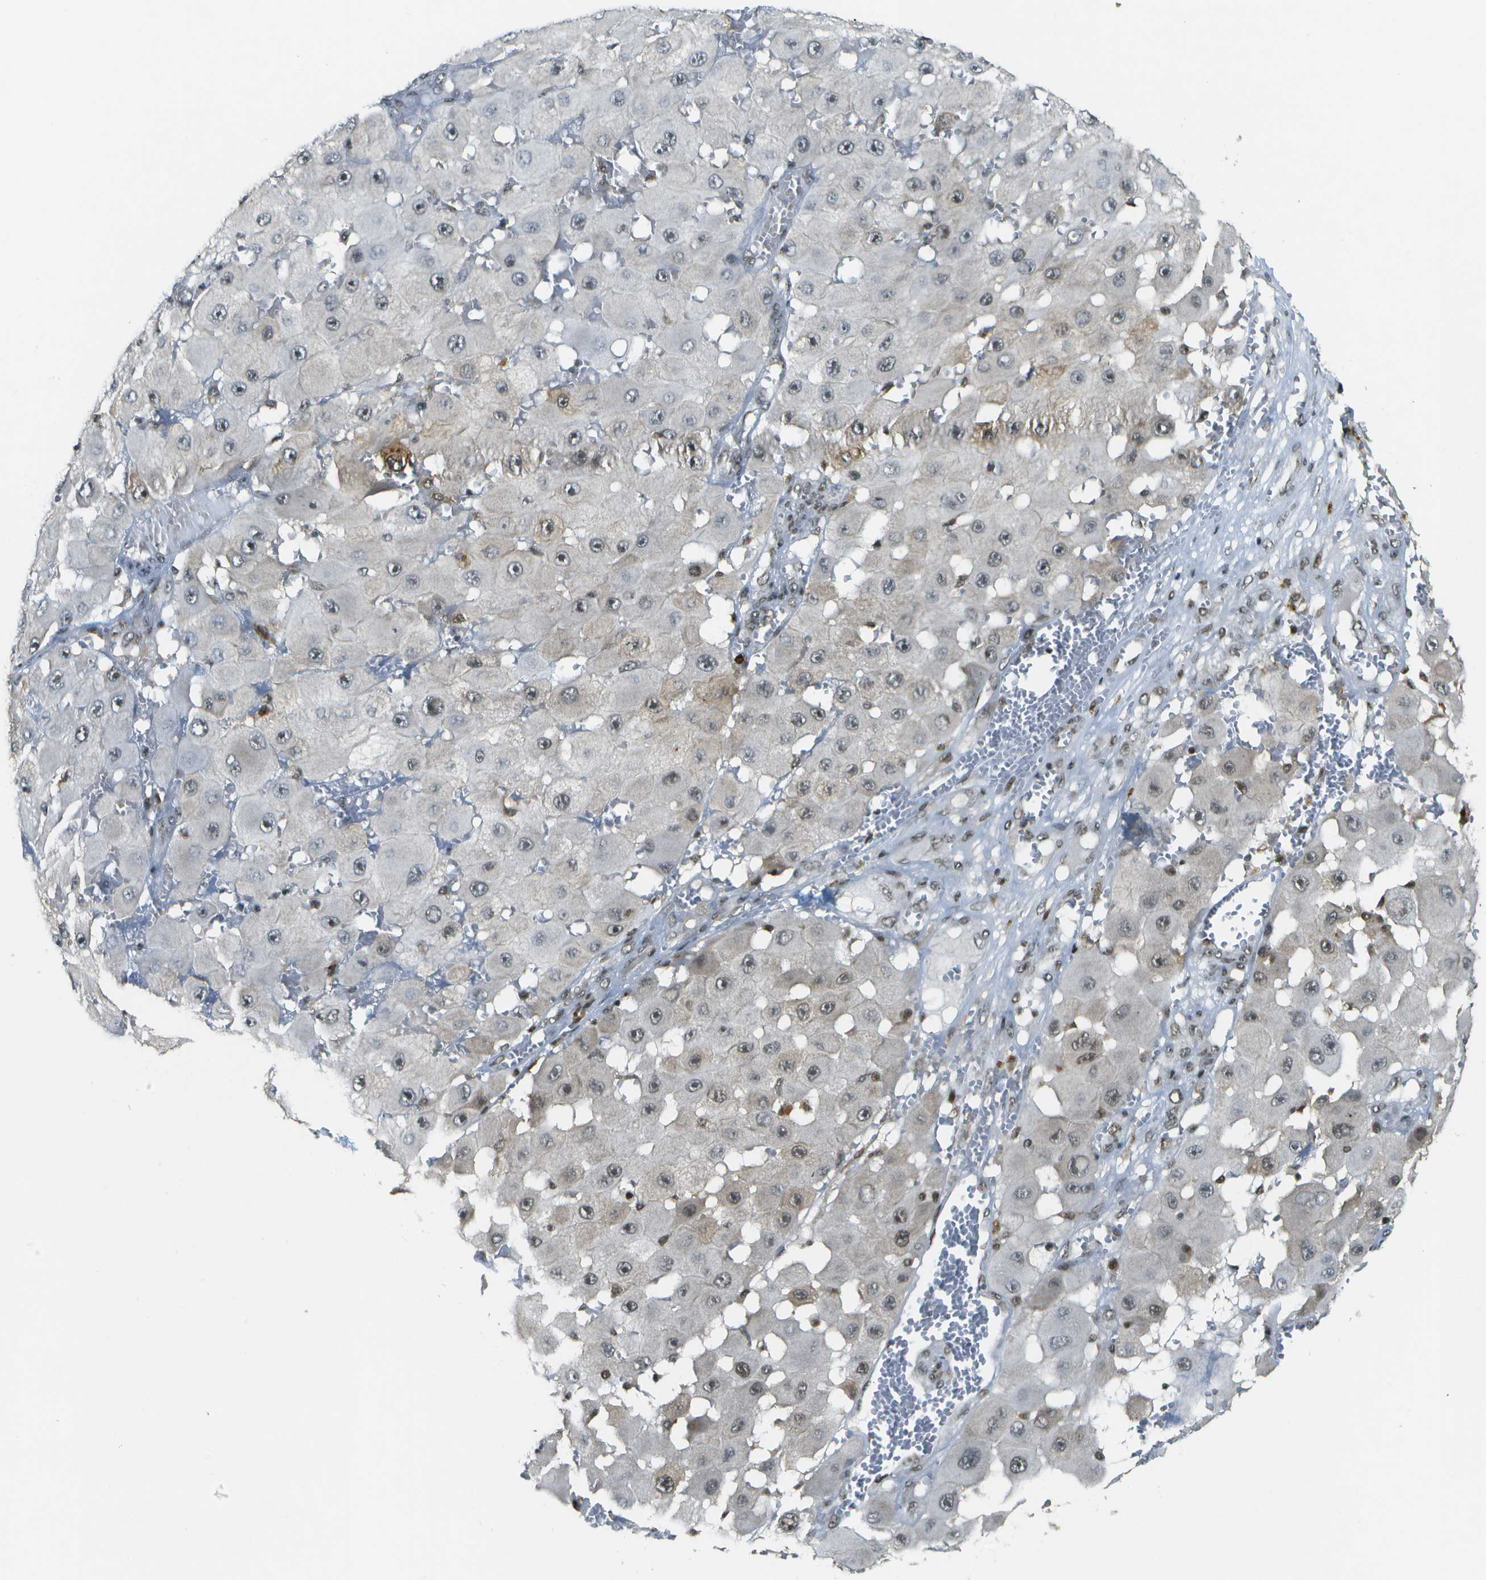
{"staining": {"intensity": "weak", "quantity": "25%-75%", "location": "cytoplasmic/membranous,nuclear"}, "tissue": "melanoma", "cell_type": "Tumor cells", "image_type": "cancer", "snomed": [{"axis": "morphology", "description": "Malignant melanoma, NOS"}, {"axis": "topography", "description": "Skin"}], "caption": "IHC photomicrograph of neoplastic tissue: malignant melanoma stained using immunohistochemistry (IHC) reveals low levels of weak protein expression localized specifically in the cytoplasmic/membranous and nuclear of tumor cells, appearing as a cytoplasmic/membranous and nuclear brown color.", "gene": "IRF7", "patient": {"sex": "female", "age": 81}}